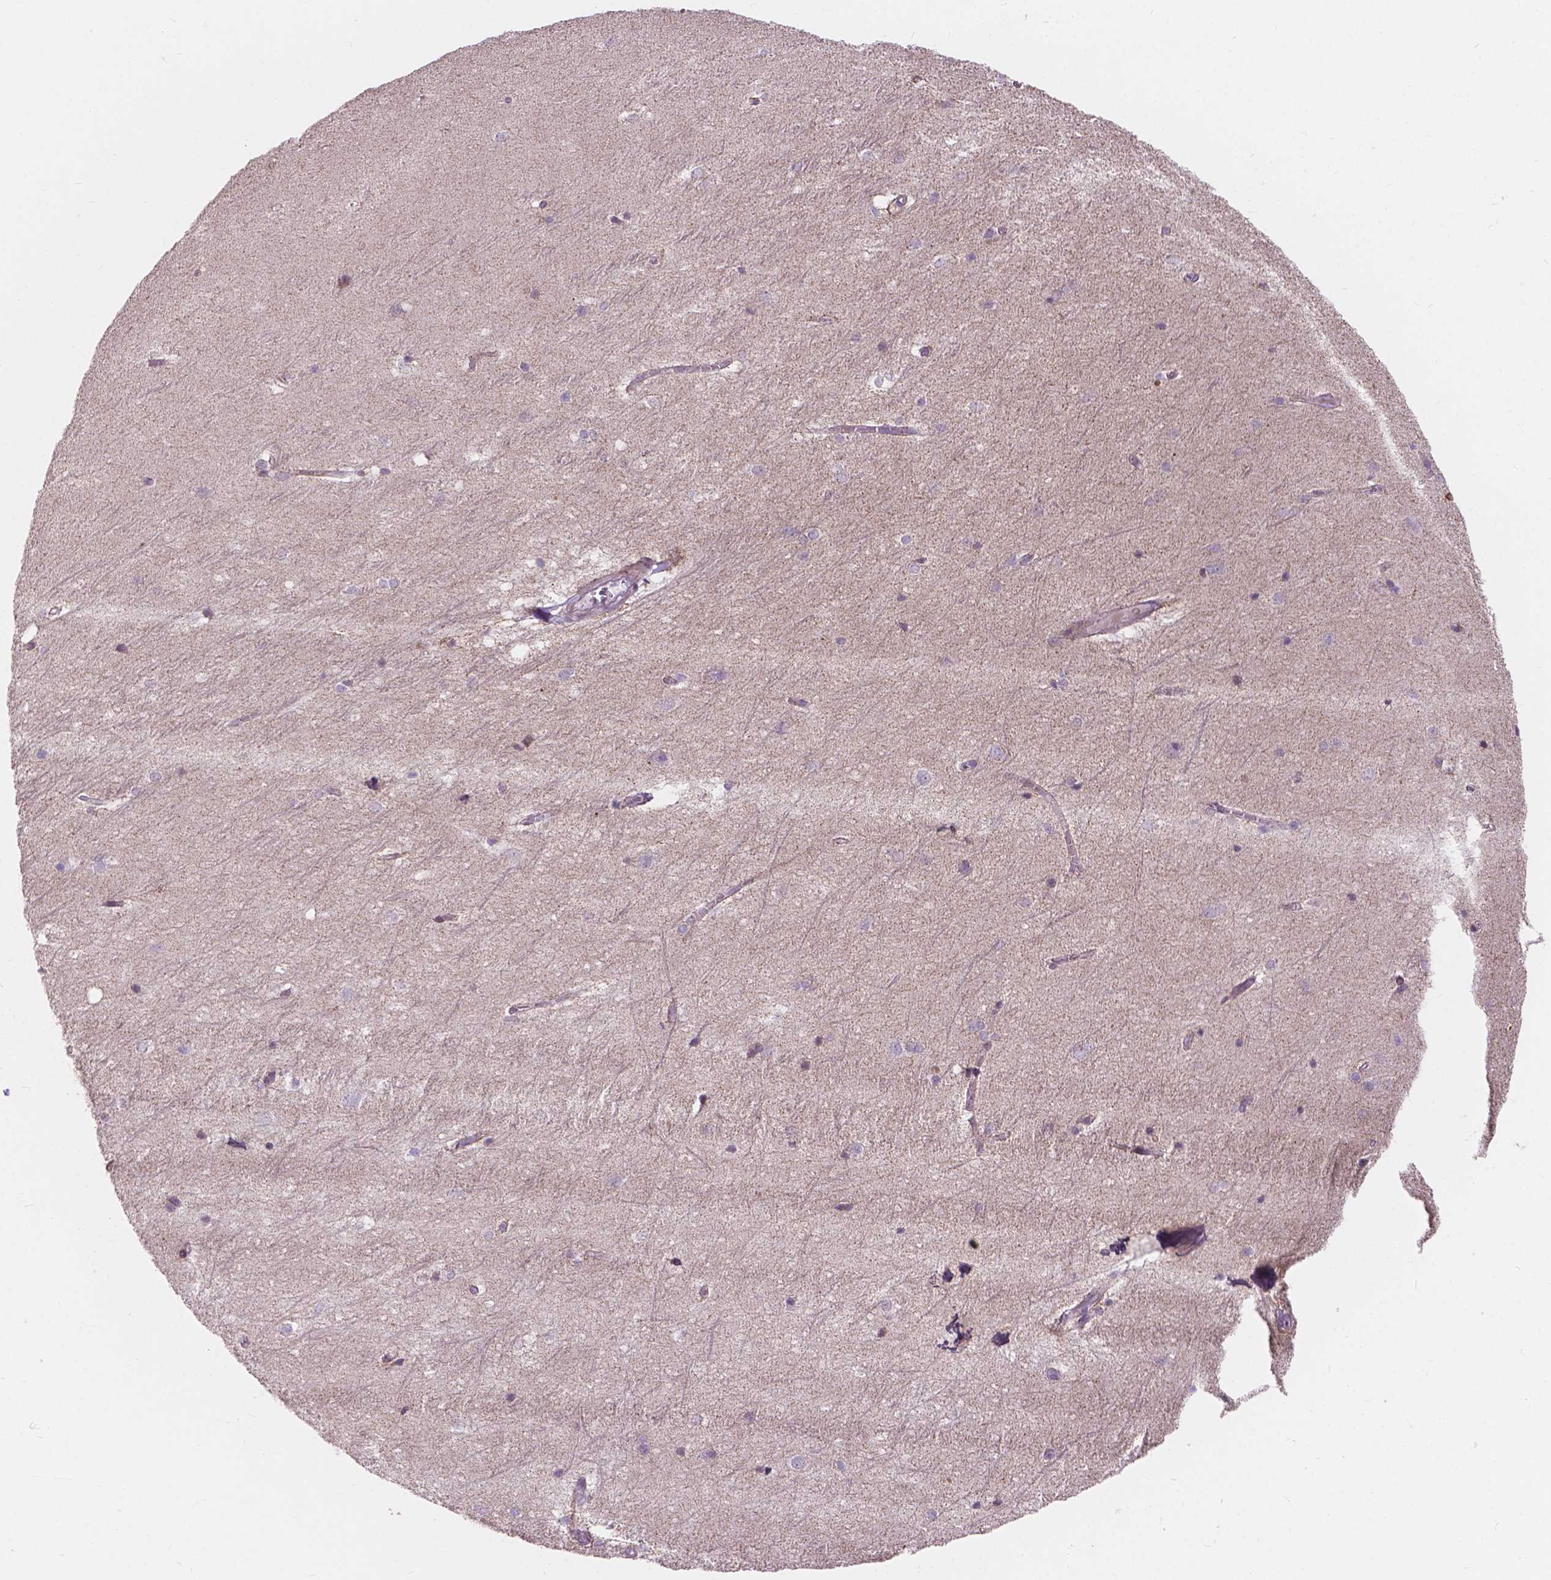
{"staining": {"intensity": "negative", "quantity": "none", "location": "none"}, "tissue": "hippocampus", "cell_type": "Glial cells", "image_type": "normal", "snomed": [{"axis": "morphology", "description": "Normal tissue, NOS"}, {"axis": "topography", "description": "Cerebral cortex"}, {"axis": "topography", "description": "Hippocampus"}], "caption": "Immunohistochemical staining of benign hippocampus exhibits no significant positivity in glial cells.", "gene": "MYH14", "patient": {"sex": "female", "age": 19}}